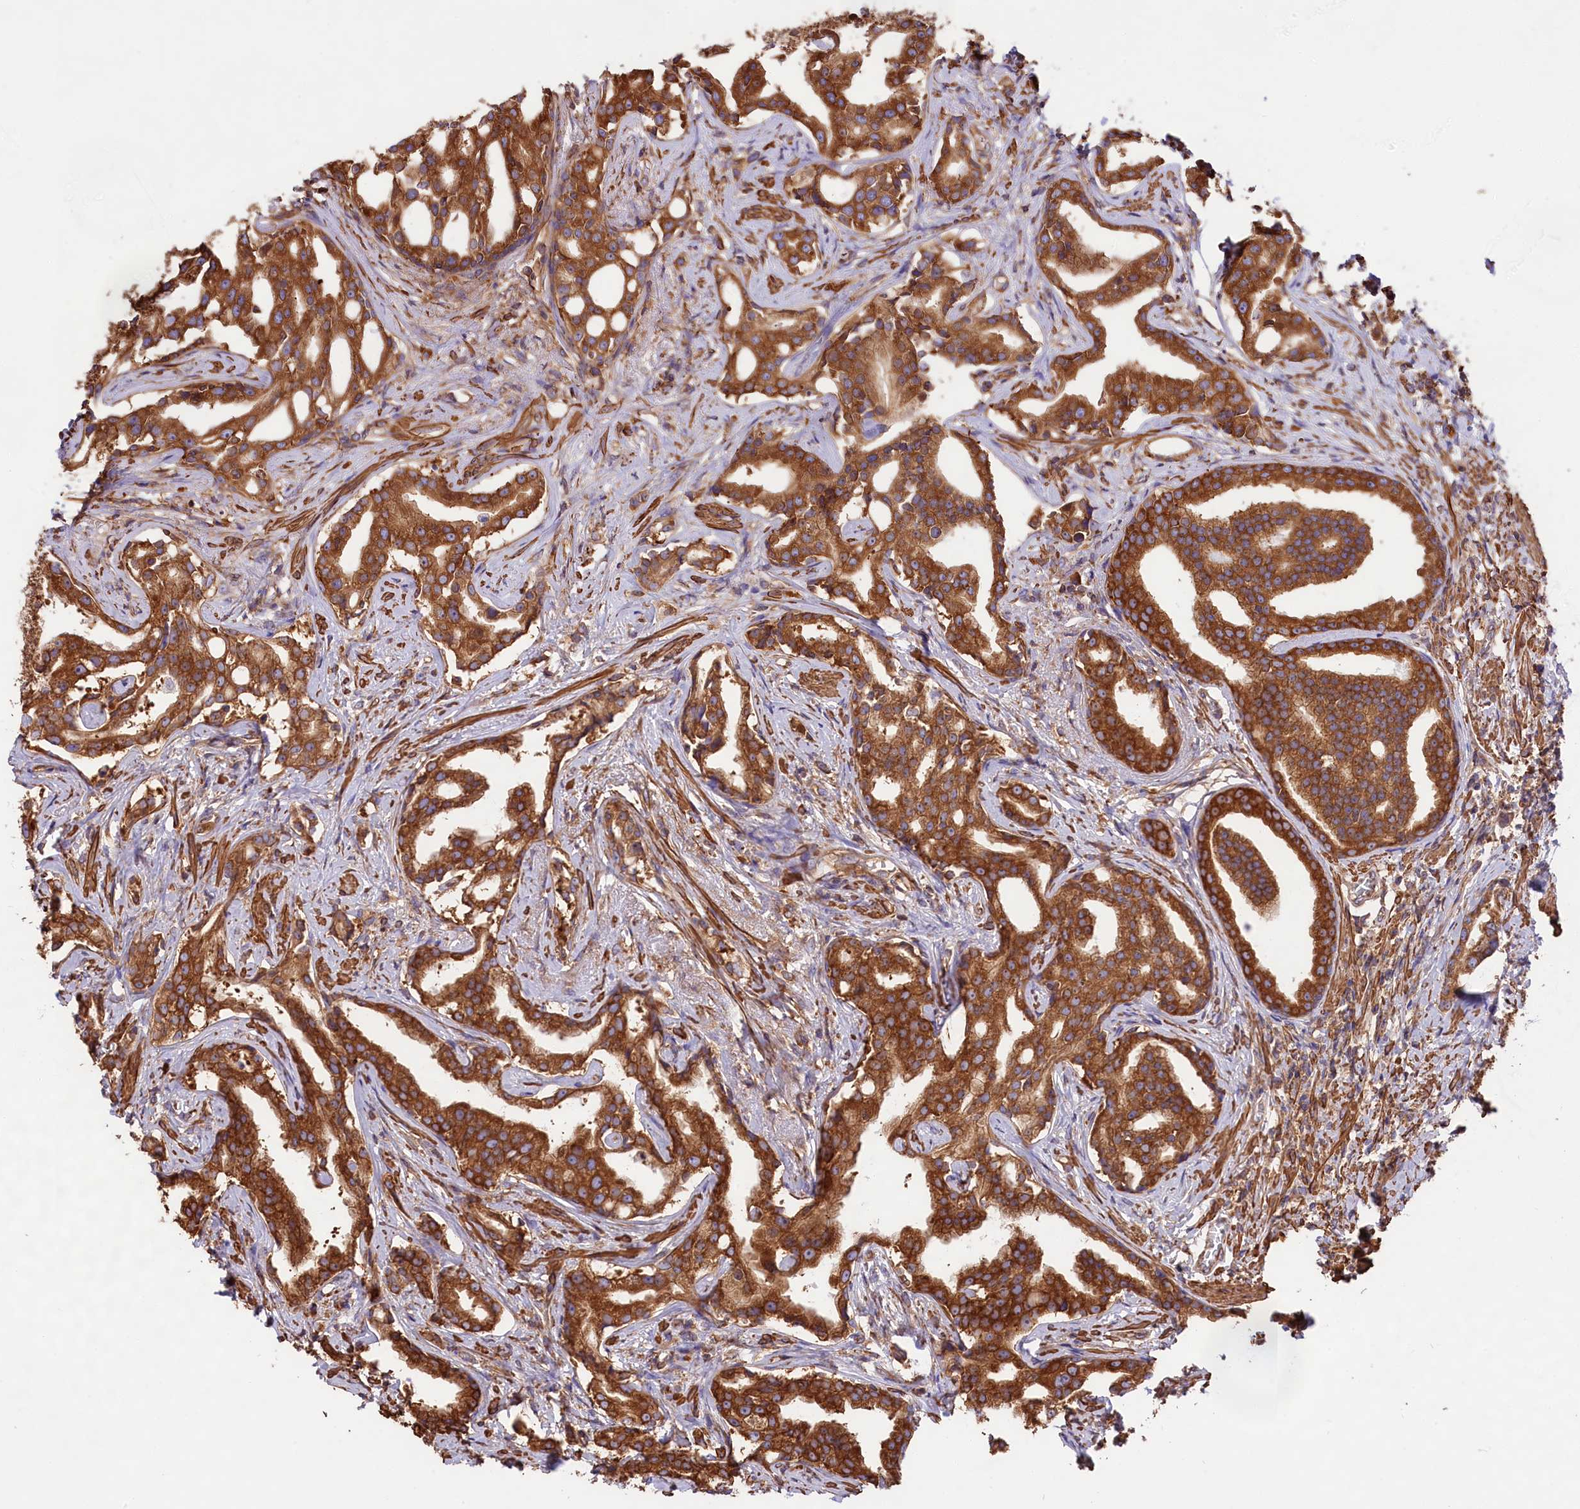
{"staining": {"intensity": "strong", "quantity": ">75%", "location": "cytoplasmic/membranous"}, "tissue": "prostate cancer", "cell_type": "Tumor cells", "image_type": "cancer", "snomed": [{"axis": "morphology", "description": "Adenocarcinoma, High grade"}, {"axis": "topography", "description": "Prostate"}], "caption": "Prostate cancer stained for a protein reveals strong cytoplasmic/membranous positivity in tumor cells.", "gene": "GYS1", "patient": {"sex": "male", "age": 67}}